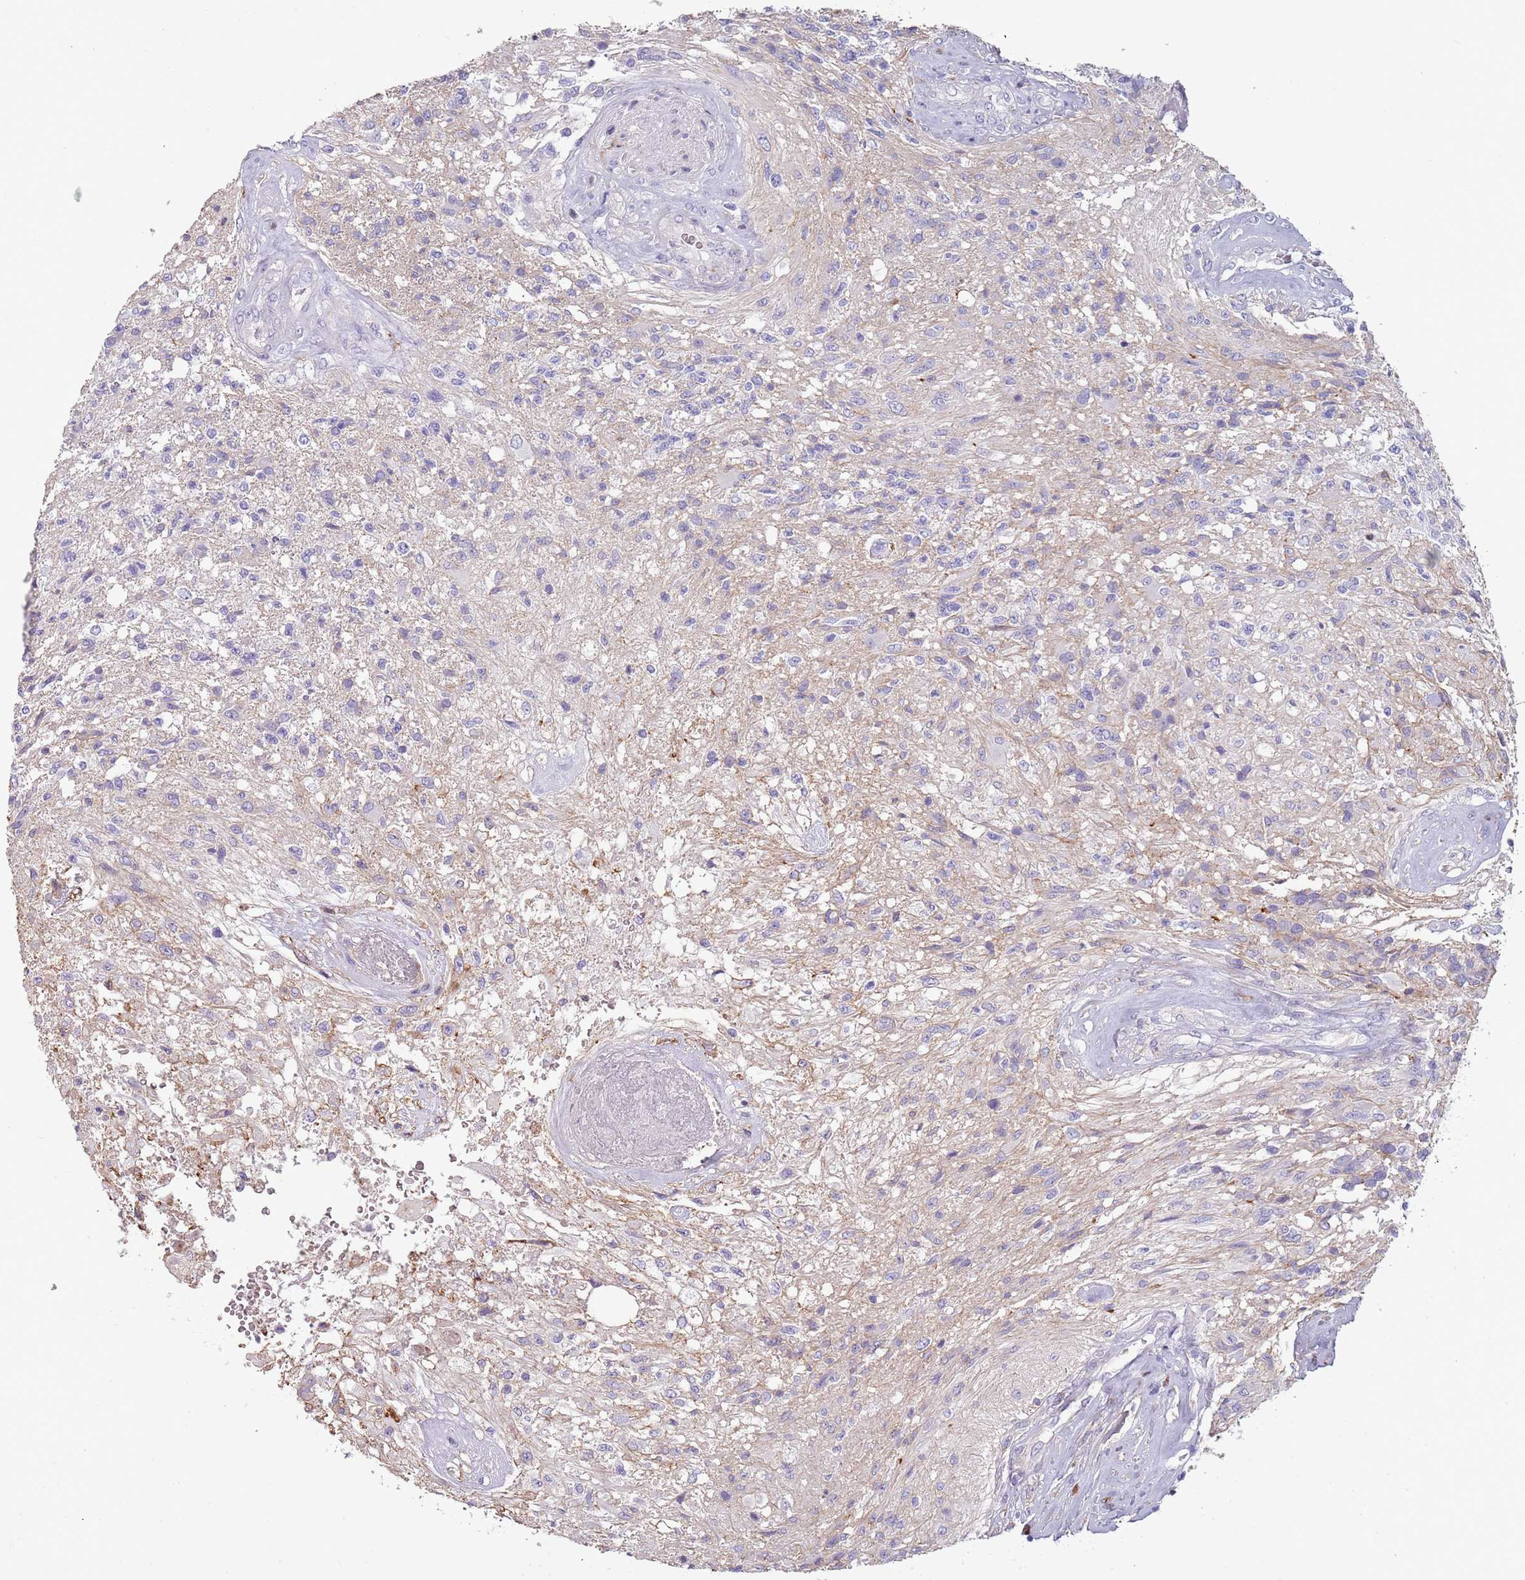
{"staining": {"intensity": "negative", "quantity": "none", "location": "none"}, "tissue": "glioma", "cell_type": "Tumor cells", "image_type": "cancer", "snomed": [{"axis": "morphology", "description": "Glioma, malignant, High grade"}, {"axis": "topography", "description": "Brain"}], "caption": "Immunohistochemical staining of high-grade glioma (malignant) reveals no significant staining in tumor cells.", "gene": "NBPF3", "patient": {"sex": "male", "age": 56}}